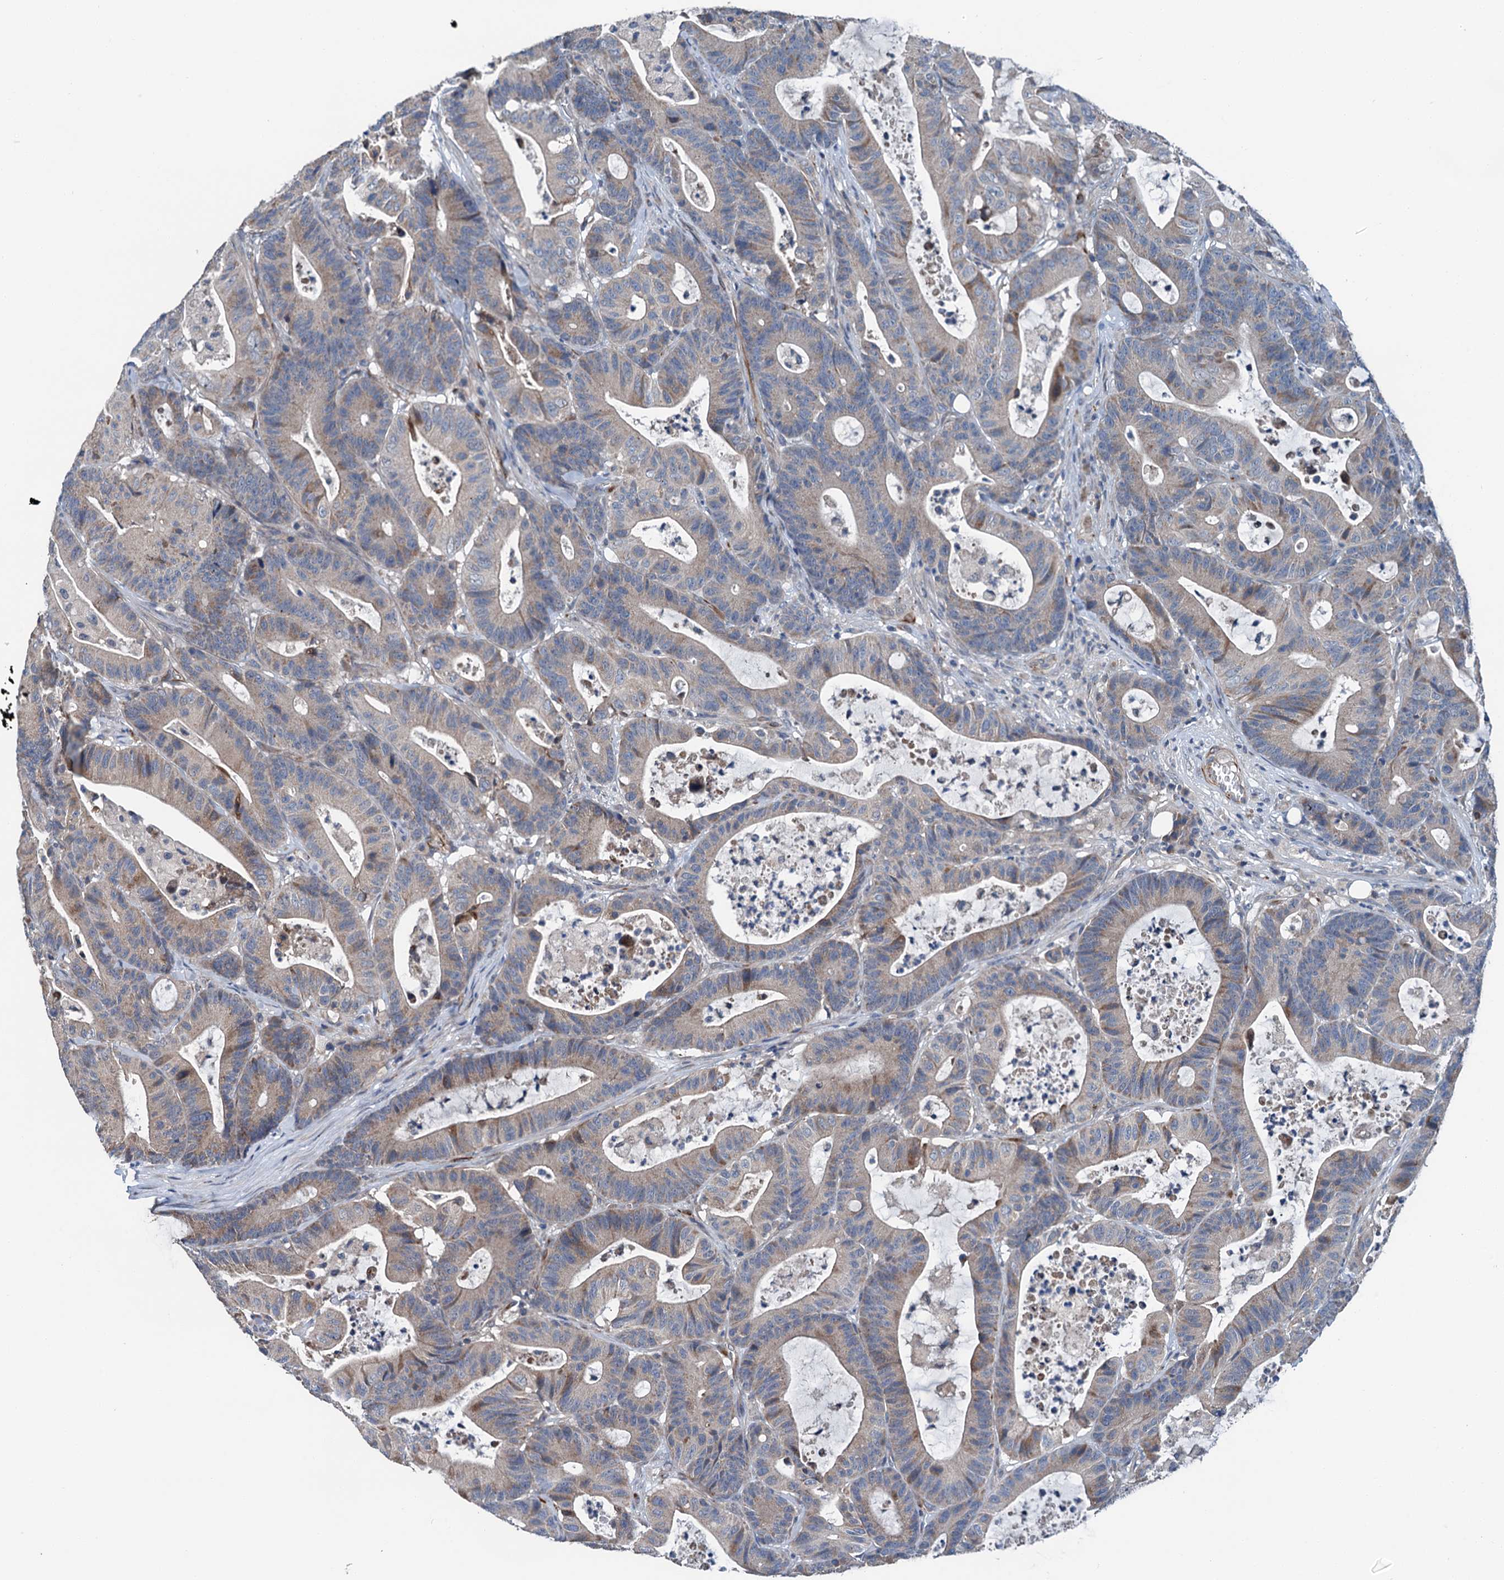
{"staining": {"intensity": "weak", "quantity": ">75%", "location": "cytoplasmic/membranous"}, "tissue": "colorectal cancer", "cell_type": "Tumor cells", "image_type": "cancer", "snomed": [{"axis": "morphology", "description": "Adenocarcinoma, NOS"}, {"axis": "topography", "description": "Colon"}], "caption": "Protein staining of colorectal cancer tissue displays weak cytoplasmic/membranous staining in approximately >75% of tumor cells.", "gene": "ELAC1", "patient": {"sex": "female", "age": 84}}